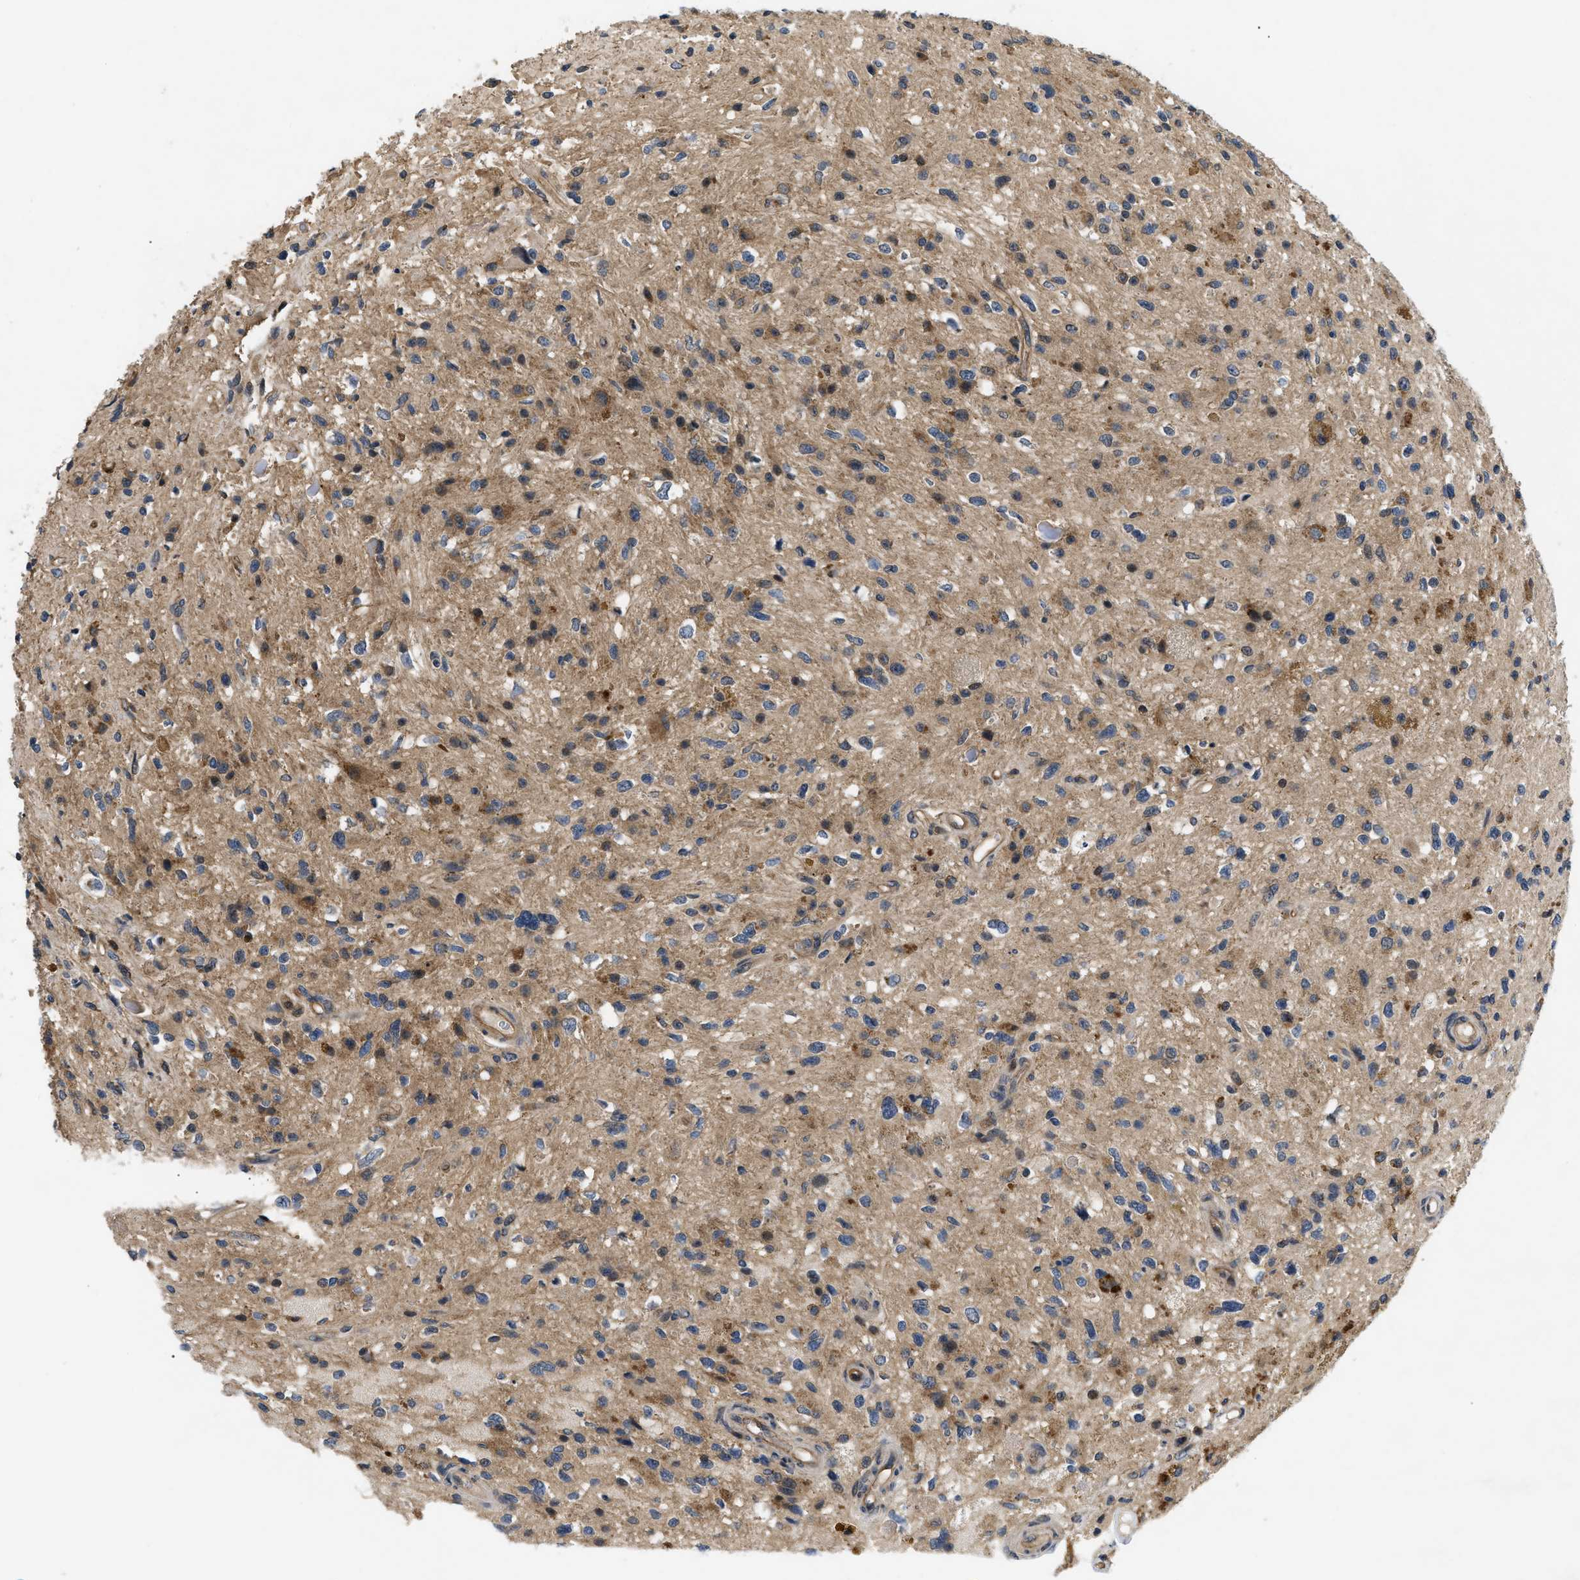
{"staining": {"intensity": "moderate", "quantity": "<25%", "location": "cytoplasmic/membranous"}, "tissue": "glioma", "cell_type": "Tumor cells", "image_type": "cancer", "snomed": [{"axis": "morphology", "description": "Glioma, malignant, High grade"}, {"axis": "topography", "description": "Brain"}], "caption": "IHC photomicrograph of malignant glioma (high-grade) stained for a protein (brown), which demonstrates low levels of moderate cytoplasmic/membranous staining in approximately <25% of tumor cells.", "gene": "HMGCR", "patient": {"sex": "male", "age": 33}}